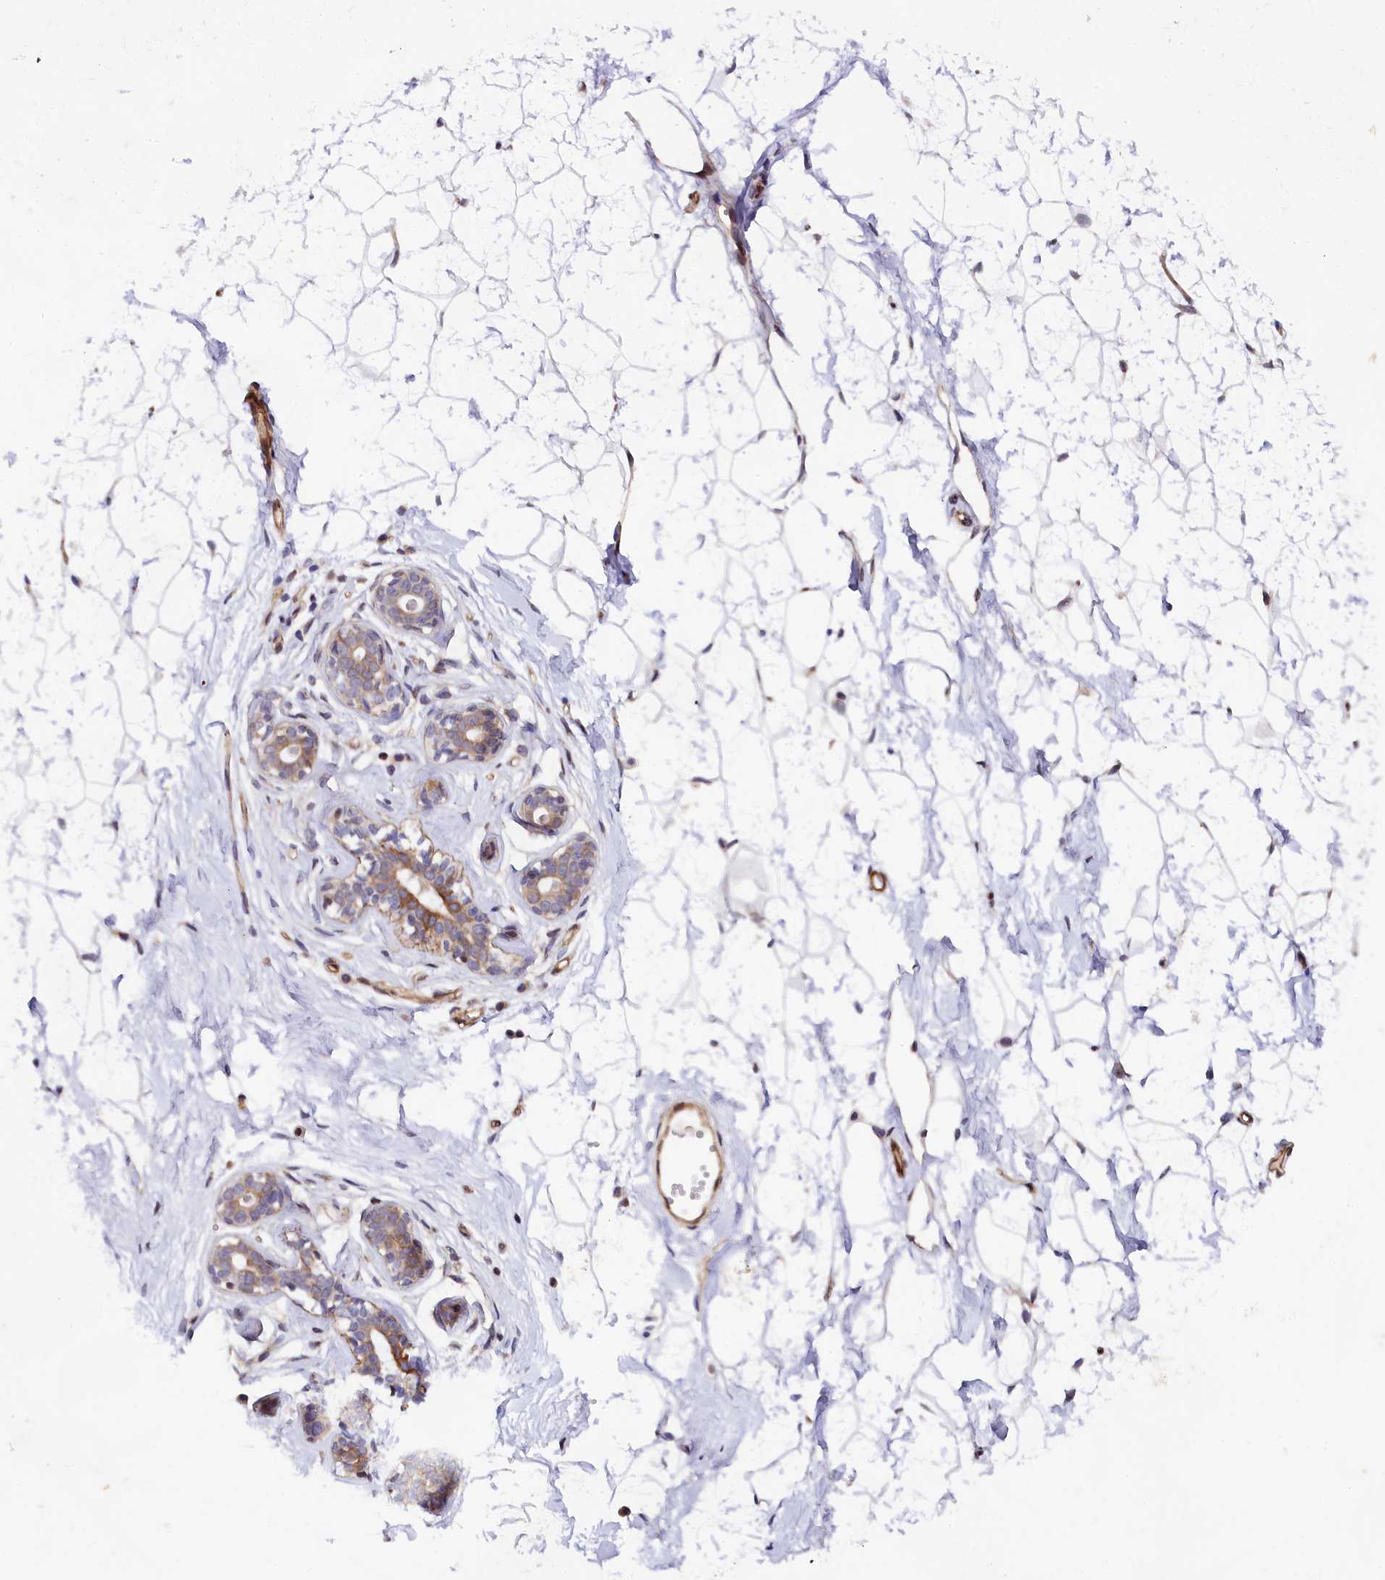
{"staining": {"intensity": "negative", "quantity": "none", "location": "none"}, "tissue": "breast", "cell_type": "Adipocytes", "image_type": "normal", "snomed": [{"axis": "morphology", "description": "Normal tissue, NOS"}, {"axis": "morphology", "description": "Adenoma, NOS"}, {"axis": "topography", "description": "Breast"}], "caption": "The micrograph exhibits no staining of adipocytes in benign breast. (DAB (3,3'-diaminobenzidine) immunohistochemistry with hematoxylin counter stain).", "gene": "SP4", "patient": {"sex": "female", "age": 23}}